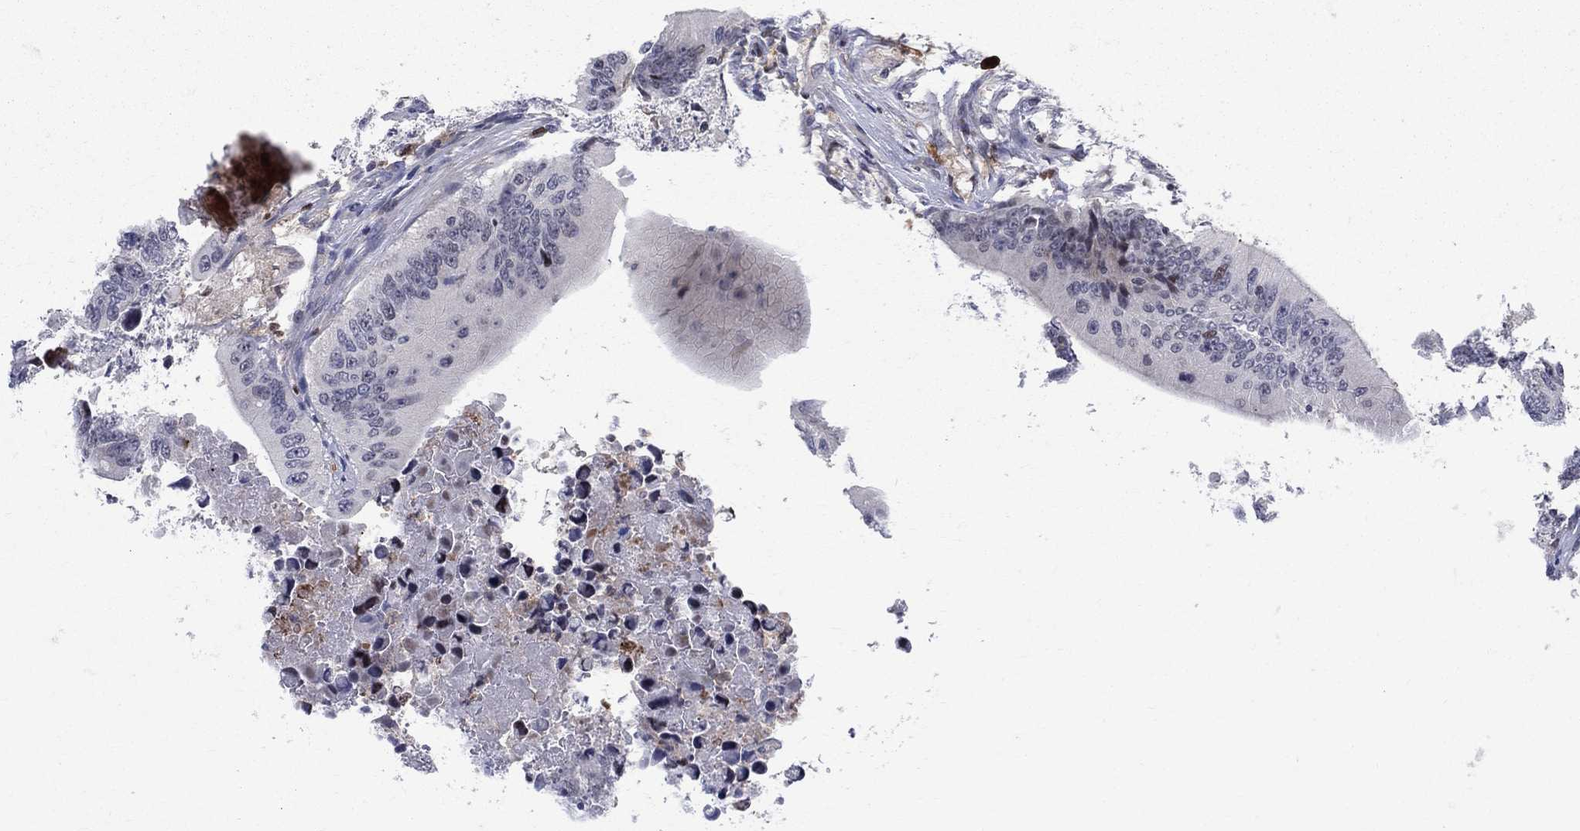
{"staining": {"intensity": "negative", "quantity": "none", "location": "none"}, "tissue": "colorectal cancer", "cell_type": "Tumor cells", "image_type": "cancer", "snomed": [{"axis": "morphology", "description": "Adenocarcinoma, NOS"}, {"axis": "topography", "description": "Colon"}], "caption": "An image of human colorectal adenocarcinoma is negative for staining in tumor cells.", "gene": "ZNHIT3", "patient": {"sex": "female", "age": 90}}